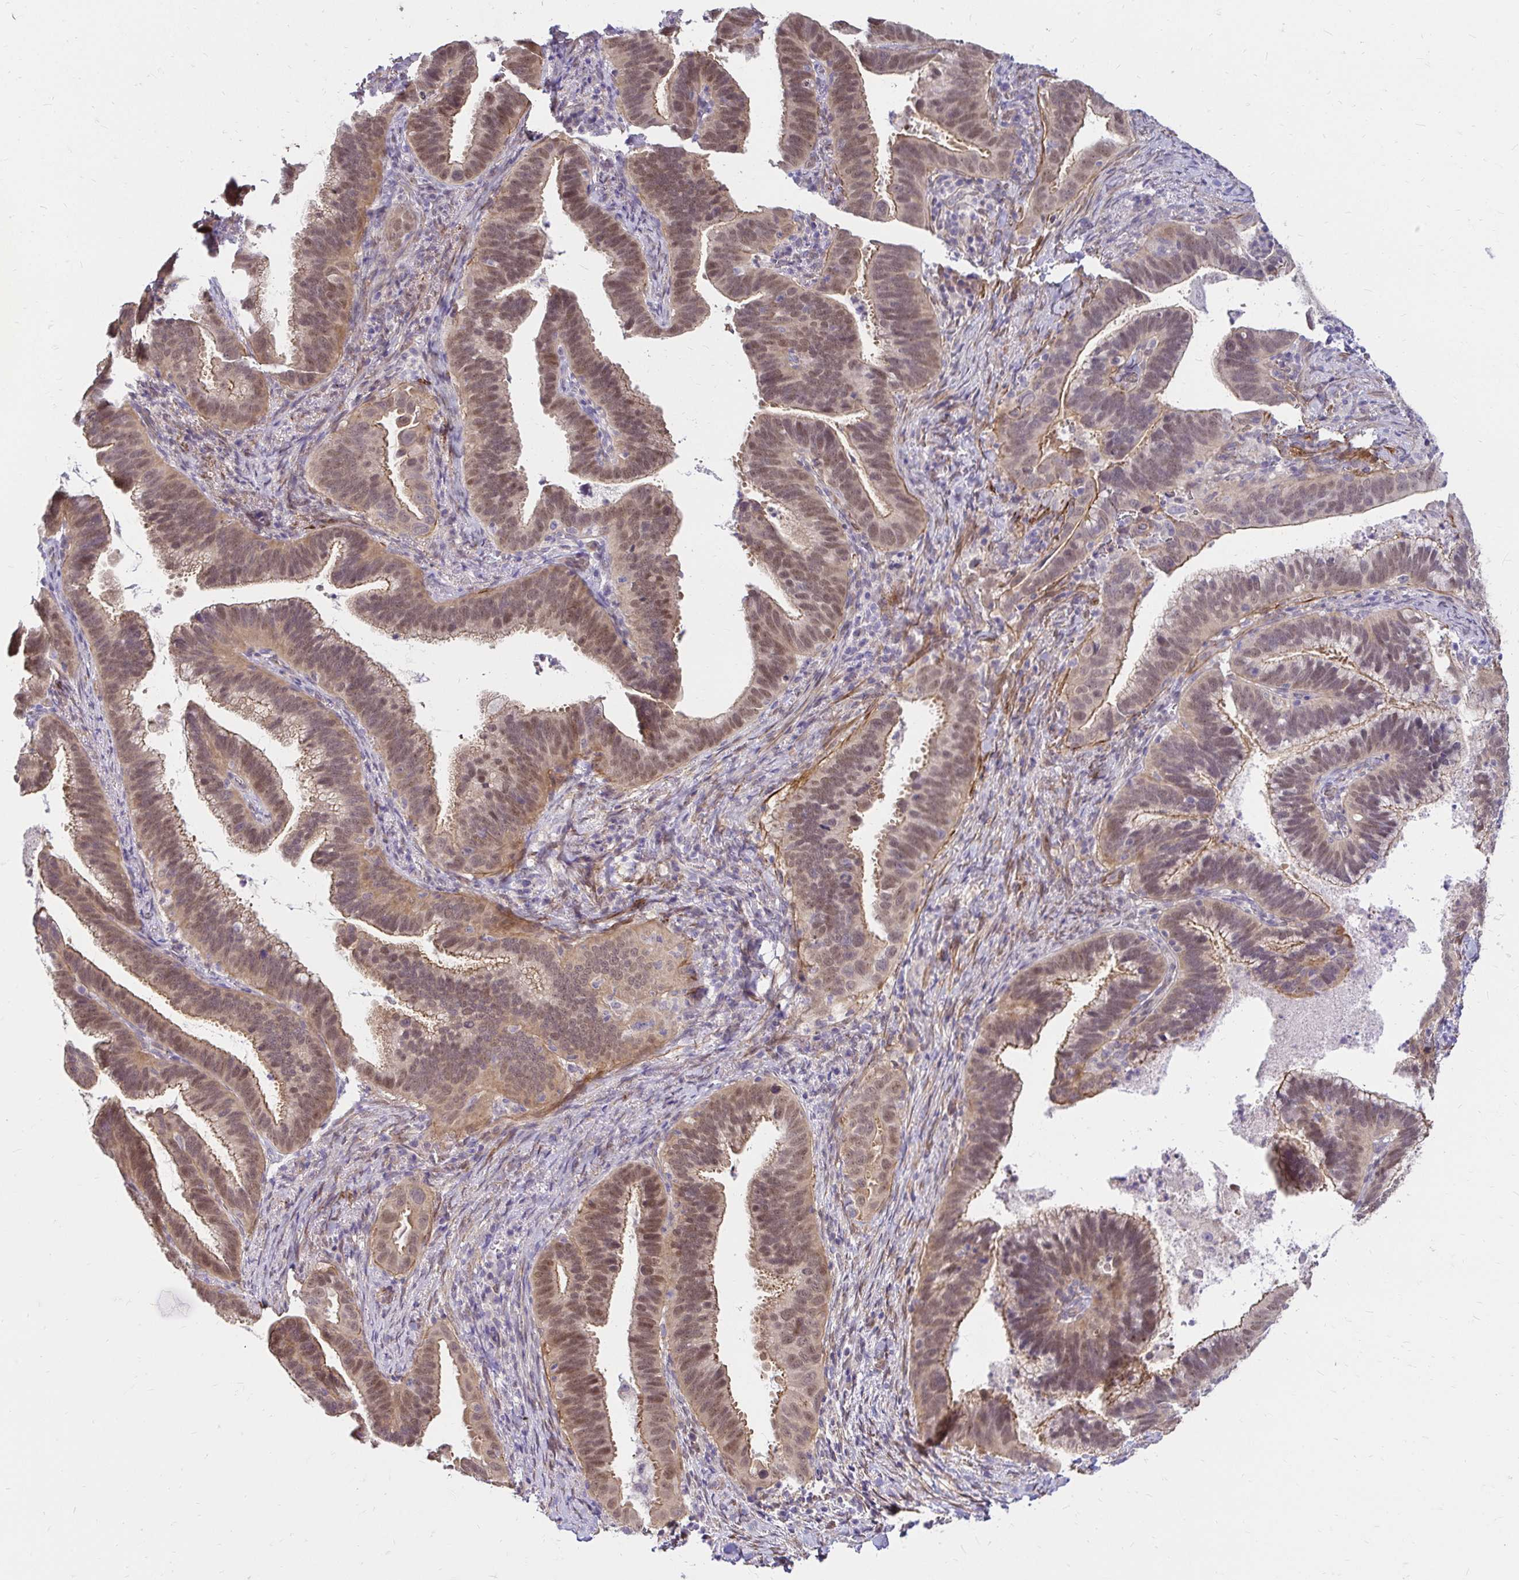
{"staining": {"intensity": "moderate", "quantity": ">75%", "location": "cytoplasmic/membranous,nuclear"}, "tissue": "cervical cancer", "cell_type": "Tumor cells", "image_type": "cancer", "snomed": [{"axis": "morphology", "description": "Adenocarcinoma, NOS"}, {"axis": "topography", "description": "Cervix"}], "caption": "Immunohistochemistry (IHC) histopathology image of human adenocarcinoma (cervical) stained for a protein (brown), which shows medium levels of moderate cytoplasmic/membranous and nuclear positivity in about >75% of tumor cells.", "gene": "YAP1", "patient": {"sex": "female", "age": 61}}